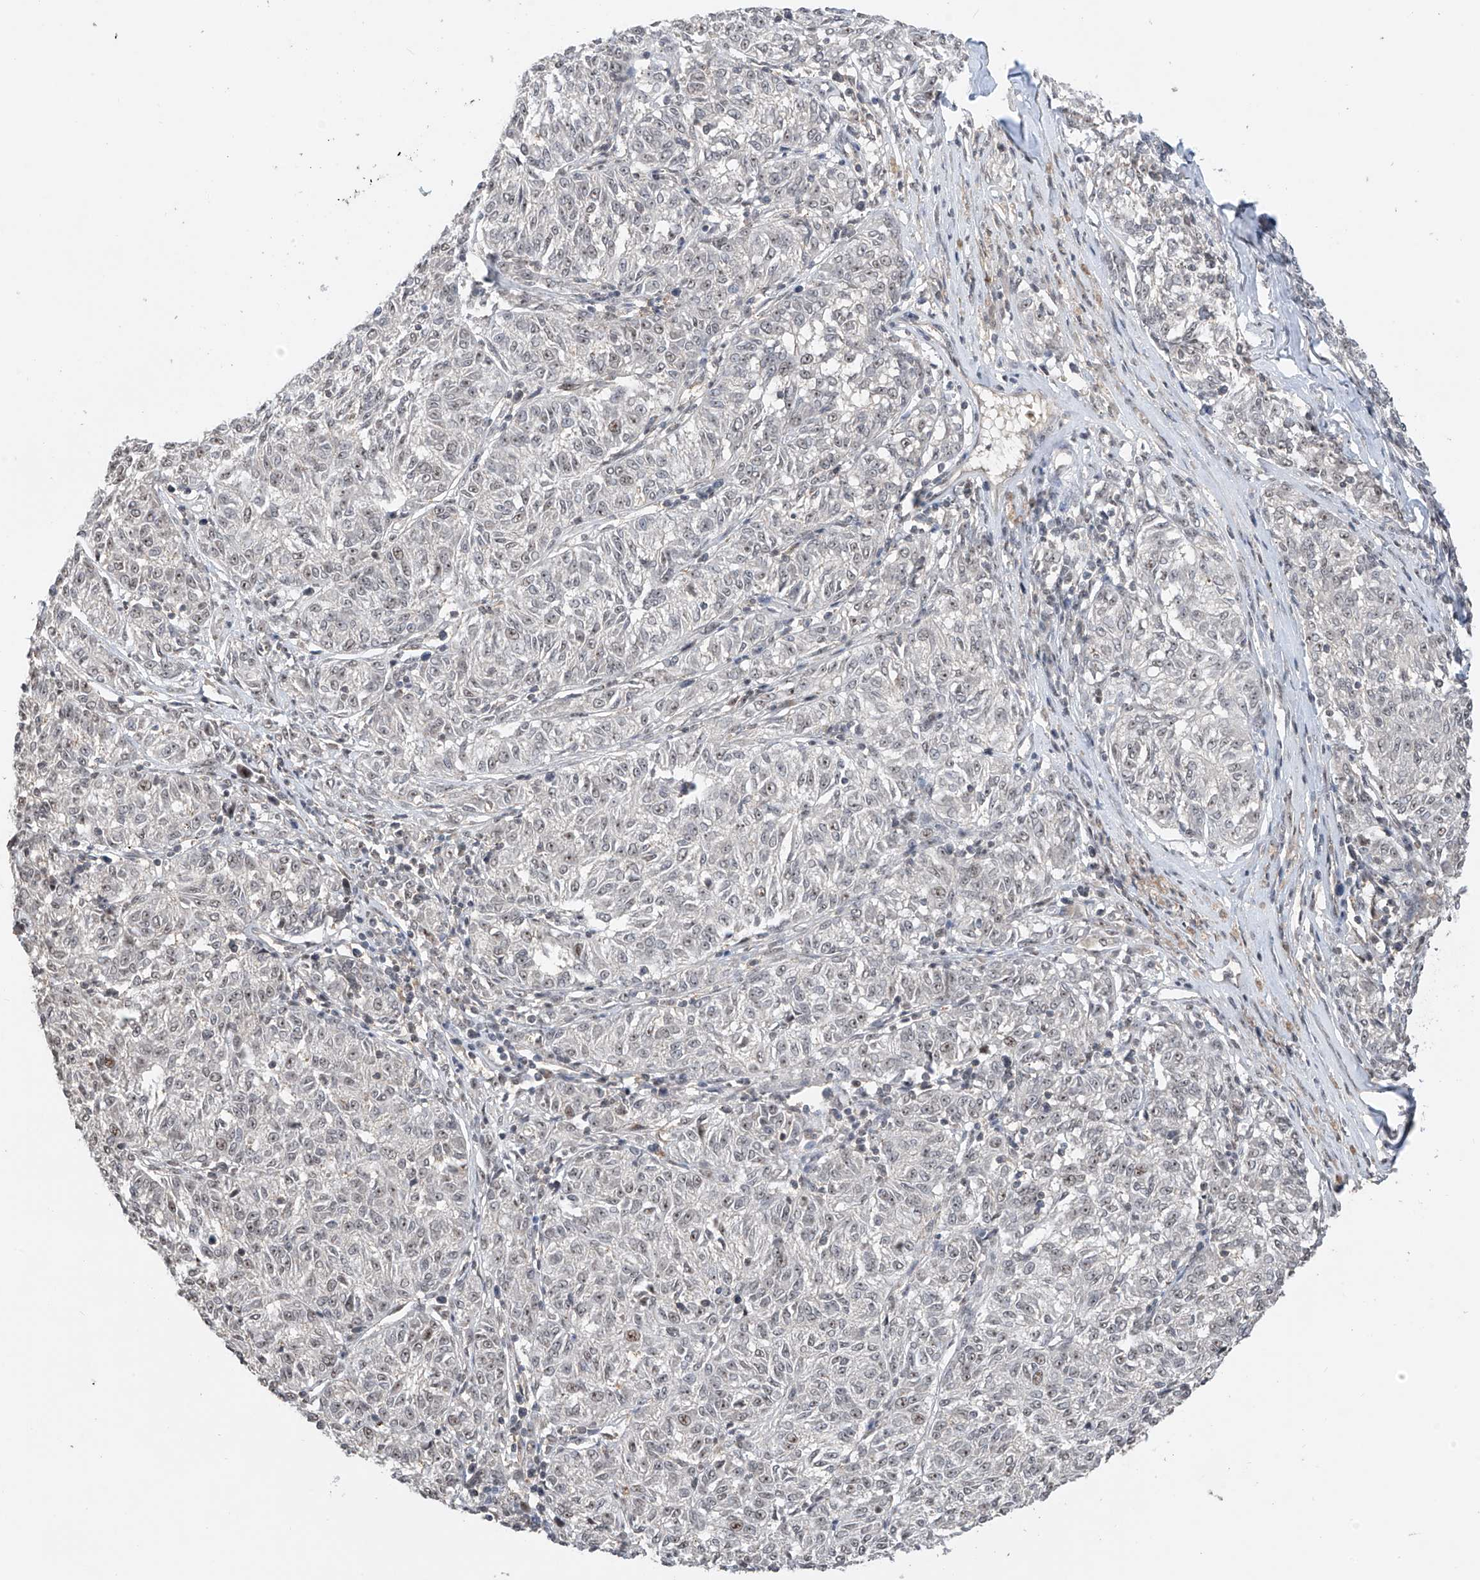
{"staining": {"intensity": "negative", "quantity": "none", "location": "none"}, "tissue": "melanoma", "cell_type": "Tumor cells", "image_type": "cancer", "snomed": [{"axis": "morphology", "description": "Malignant melanoma, NOS"}, {"axis": "topography", "description": "Skin"}], "caption": "Immunohistochemical staining of malignant melanoma displays no significant positivity in tumor cells.", "gene": "C1orf131", "patient": {"sex": "female", "age": 72}}